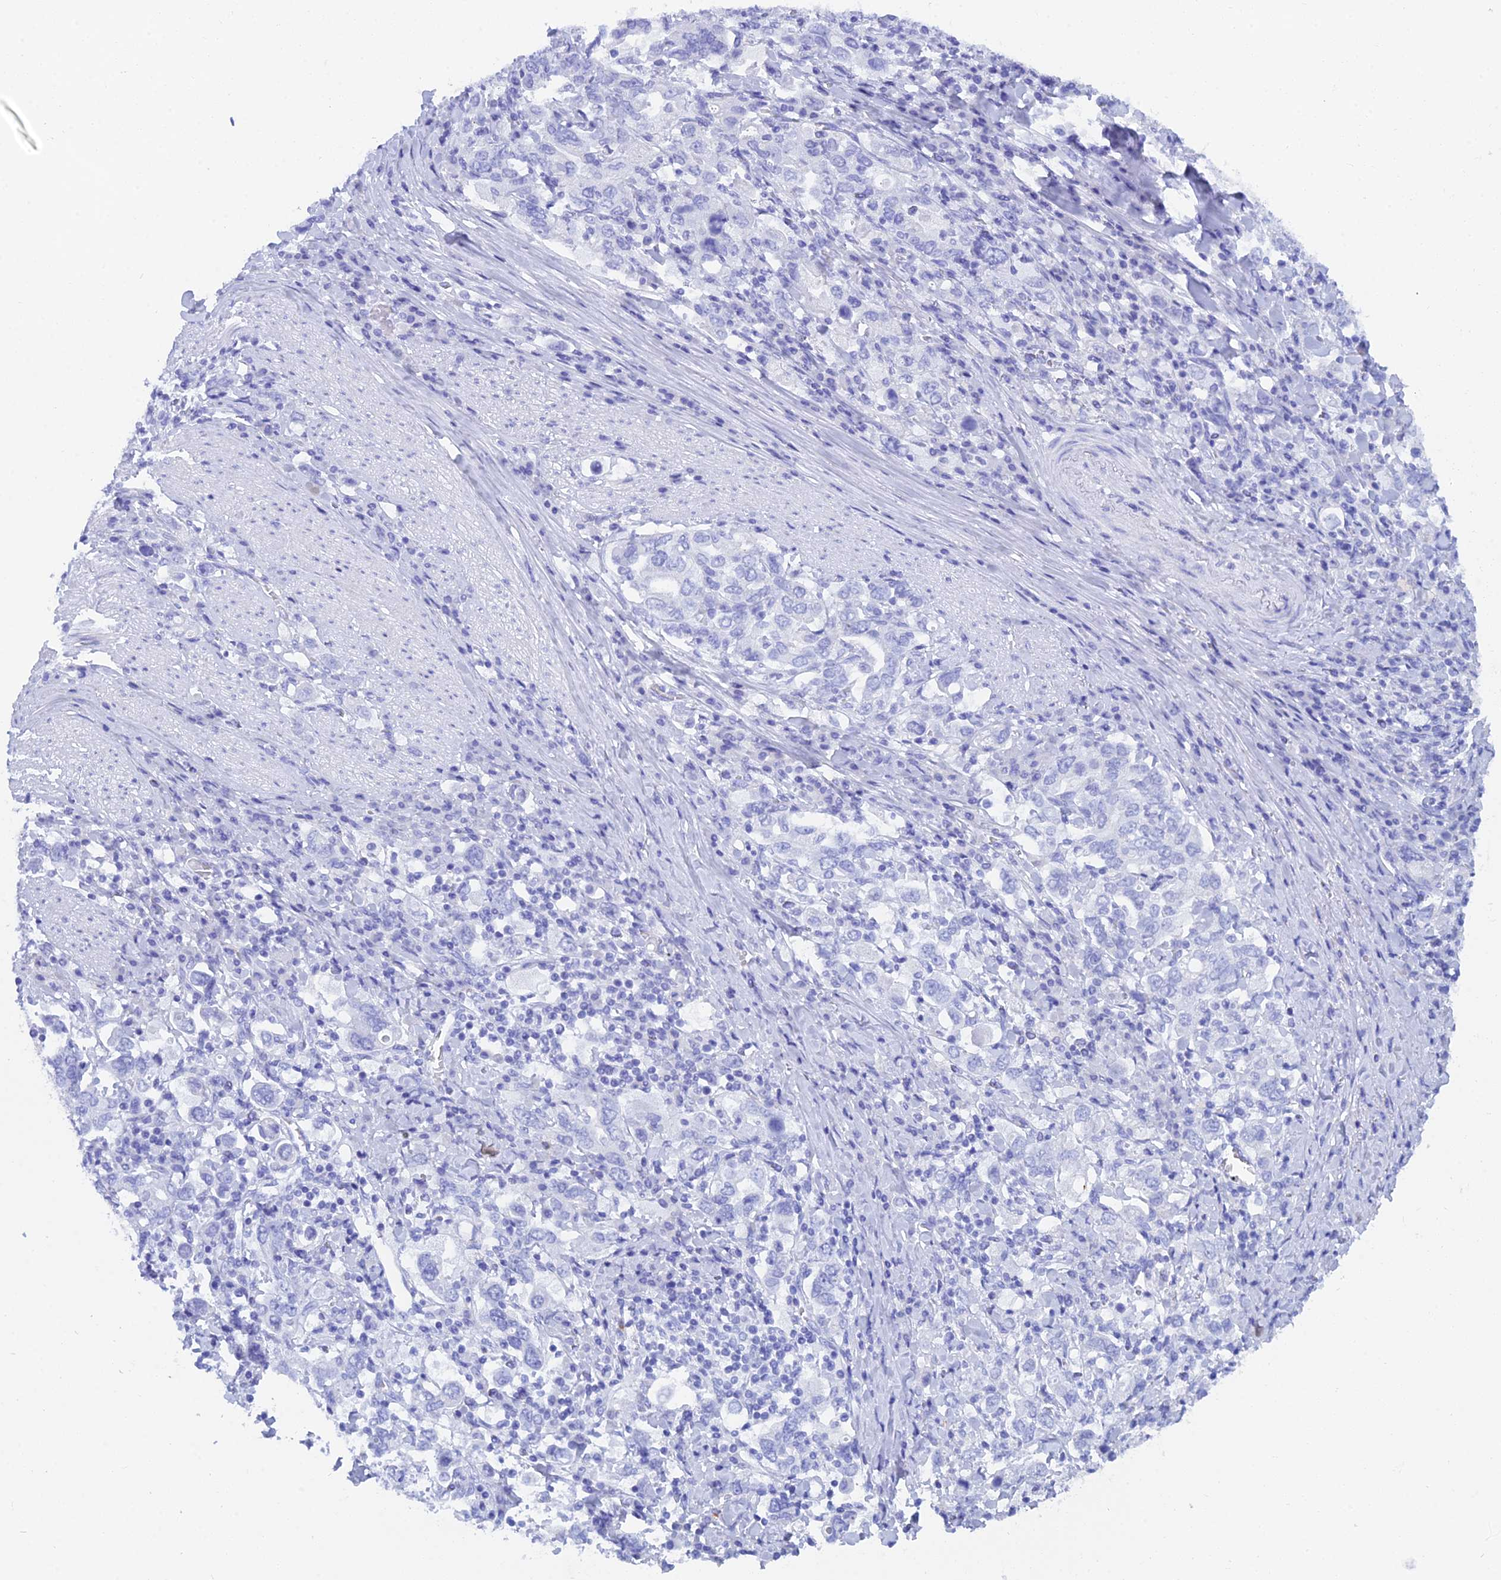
{"staining": {"intensity": "negative", "quantity": "none", "location": "none"}, "tissue": "stomach cancer", "cell_type": "Tumor cells", "image_type": "cancer", "snomed": [{"axis": "morphology", "description": "Adenocarcinoma, NOS"}, {"axis": "topography", "description": "Stomach, upper"}], "caption": "Tumor cells show no significant staining in stomach cancer.", "gene": "REG1A", "patient": {"sex": "male", "age": 62}}